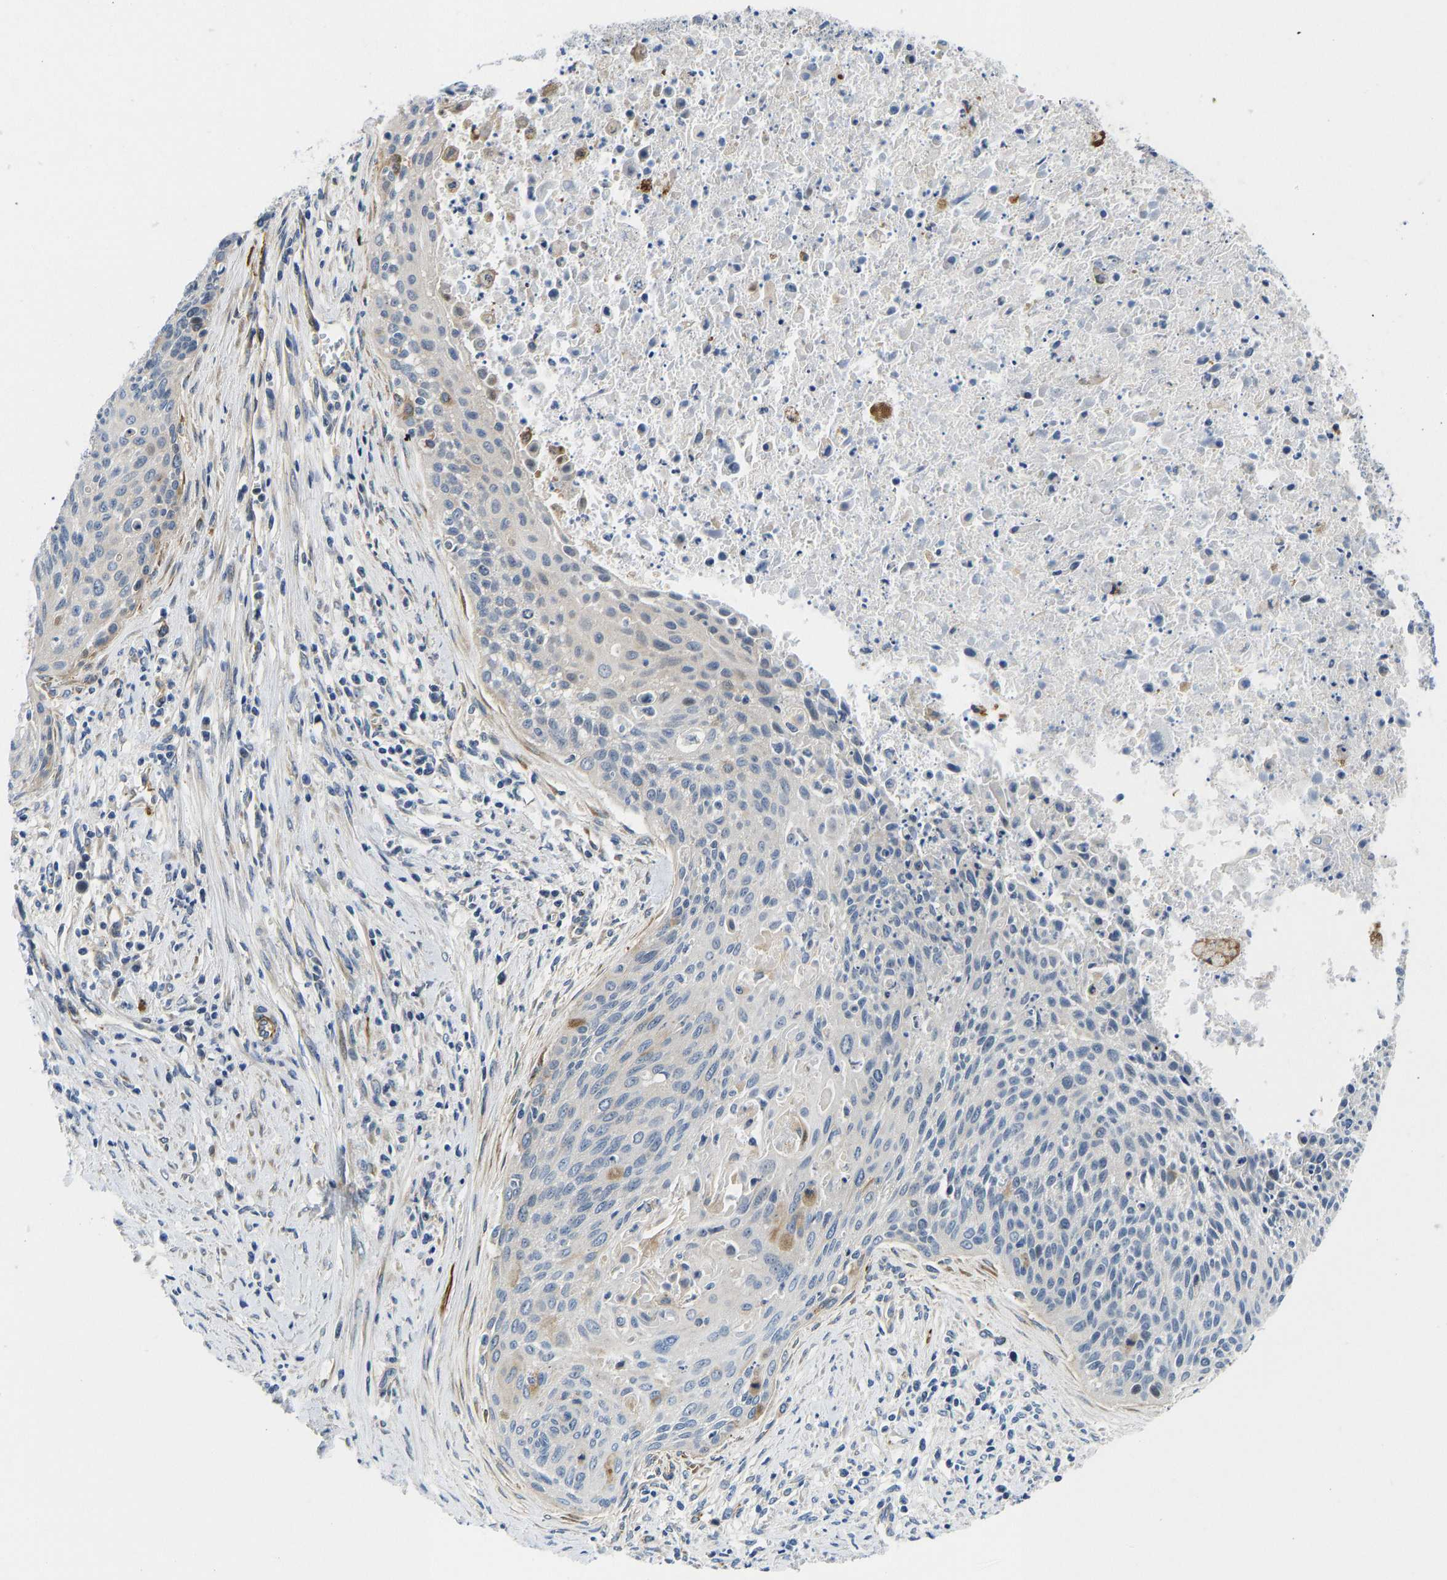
{"staining": {"intensity": "weak", "quantity": "<25%", "location": "cytoplasmic/membranous"}, "tissue": "cervical cancer", "cell_type": "Tumor cells", "image_type": "cancer", "snomed": [{"axis": "morphology", "description": "Squamous cell carcinoma, NOS"}, {"axis": "topography", "description": "Cervix"}], "caption": "This histopathology image is of cervical cancer (squamous cell carcinoma) stained with immunohistochemistry (IHC) to label a protein in brown with the nuclei are counter-stained blue. There is no positivity in tumor cells.", "gene": "RESF1", "patient": {"sex": "female", "age": 55}}